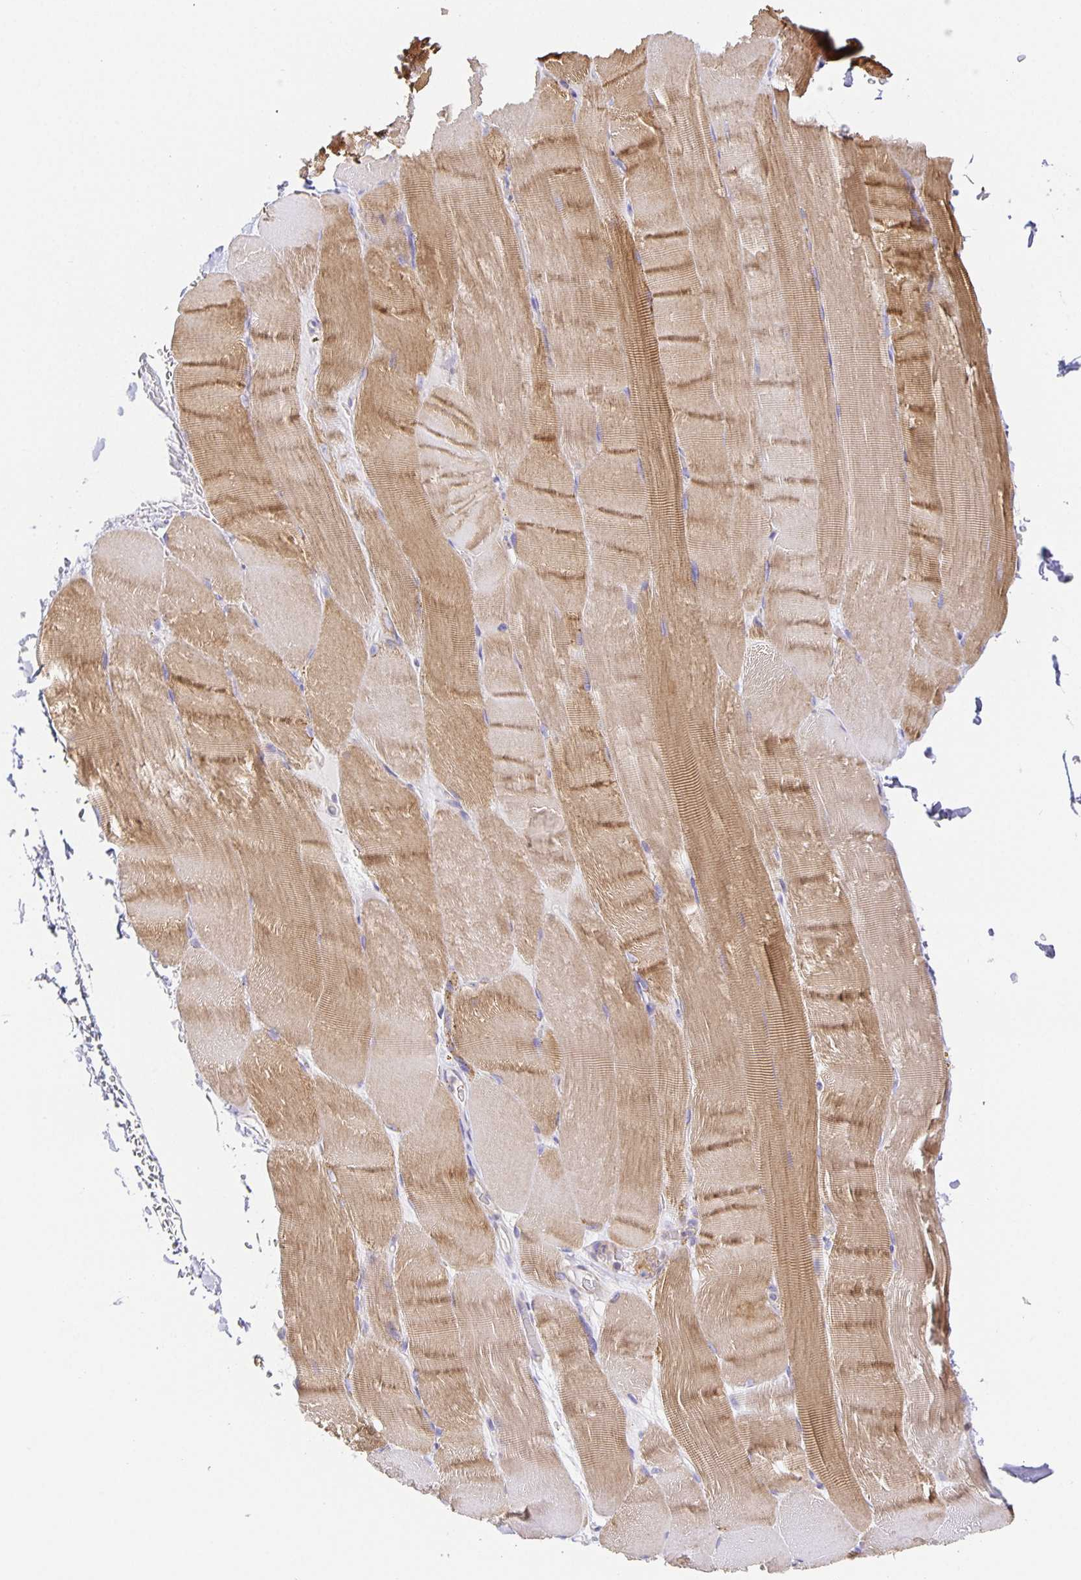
{"staining": {"intensity": "moderate", "quantity": "25%-75%", "location": "cytoplasmic/membranous"}, "tissue": "skeletal muscle", "cell_type": "Myocytes", "image_type": "normal", "snomed": [{"axis": "morphology", "description": "Normal tissue, NOS"}, {"axis": "topography", "description": "Skeletal muscle"}], "caption": "Immunohistochemistry (DAB) staining of unremarkable human skeletal muscle displays moderate cytoplasmic/membranous protein staining in approximately 25%-75% of myocytes.", "gene": "FLRT3", "patient": {"sex": "female", "age": 37}}